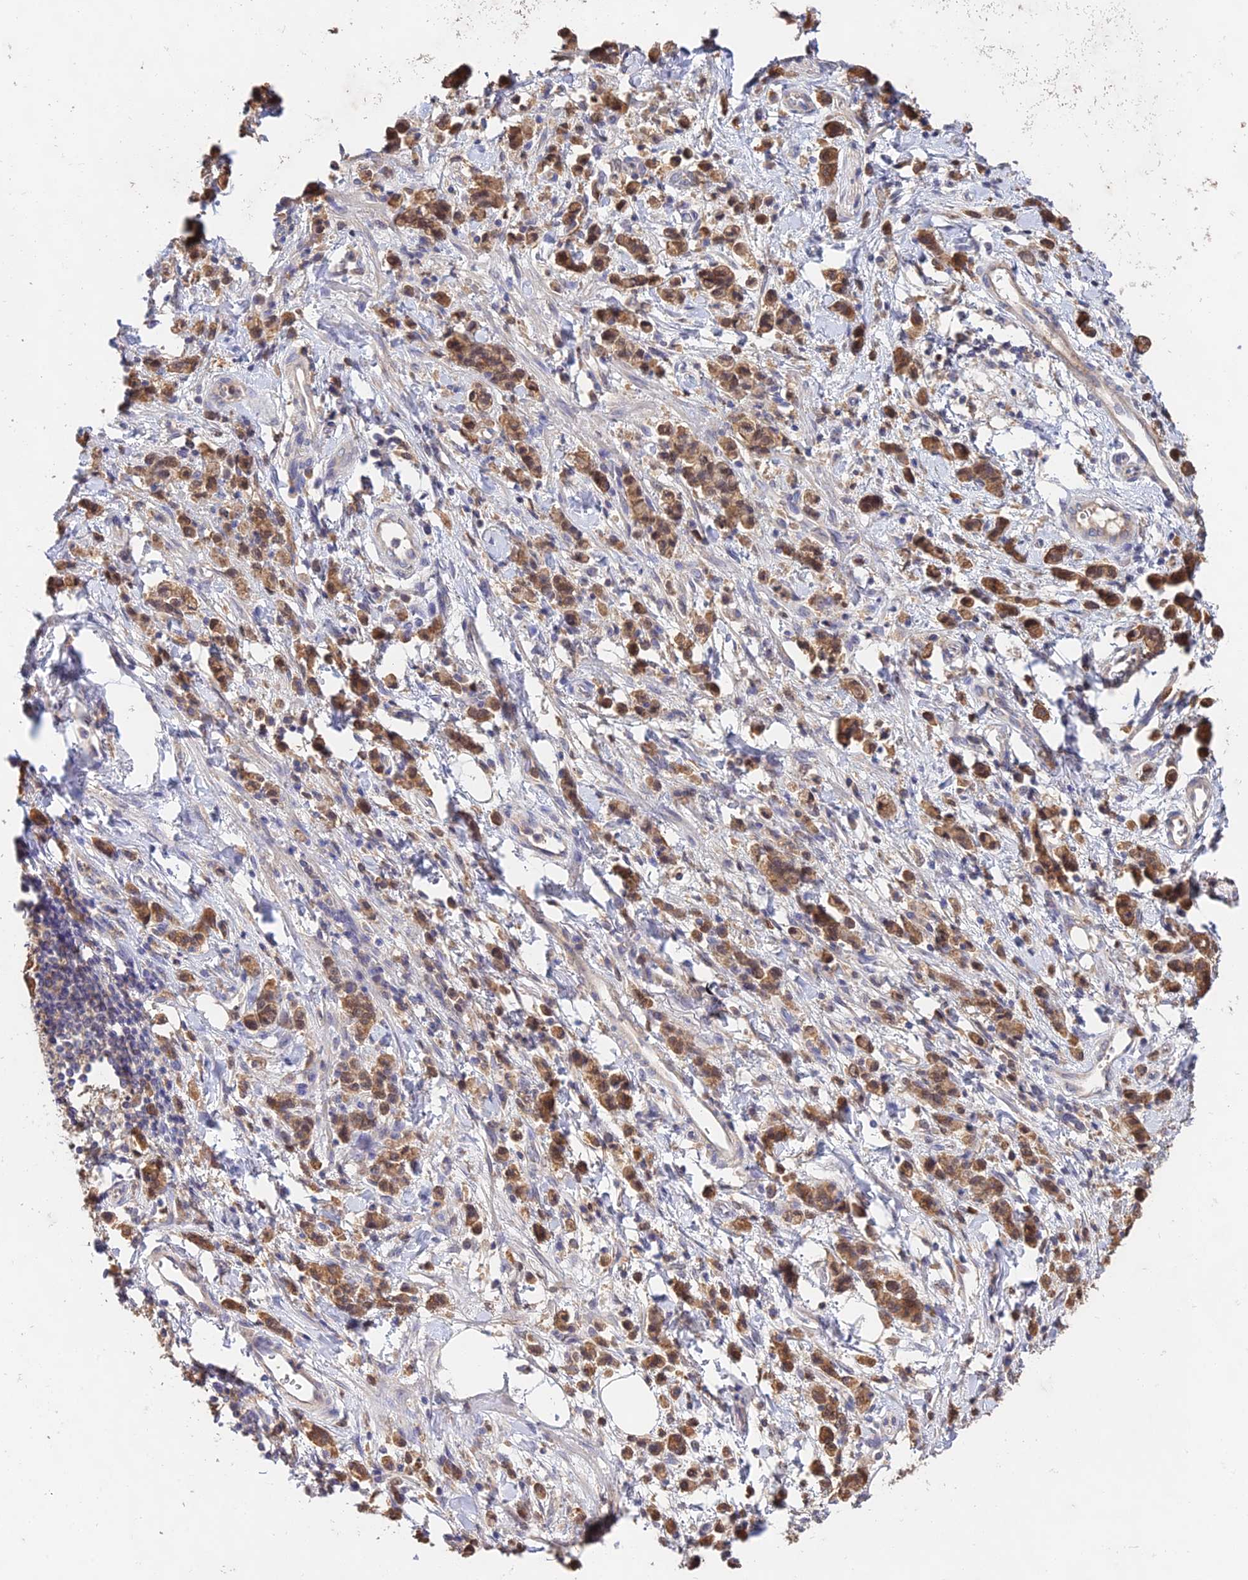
{"staining": {"intensity": "moderate", "quantity": ">75%", "location": "cytoplasmic/membranous,nuclear"}, "tissue": "stomach cancer", "cell_type": "Tumor cells", "image_type": "cancer", "snomed": [{"axis": "morphology", "description": "Adenocarcinoma, NOS"}, {"axis": "topography", "description": "Stomach"}], "caption": "Adenocarcinoma (stomach) was stained to show a protein in brown. There is medium levels of moderate cytoplasmic/membranous and nuclear positivity in about >75% of tumor cells. (DAB (3,3'-diaminobenzidine) = brown stain, brightfield microscopy at high magnification).", "gene": "FBP1", "patient": {"sex": "male", "age": 76}}